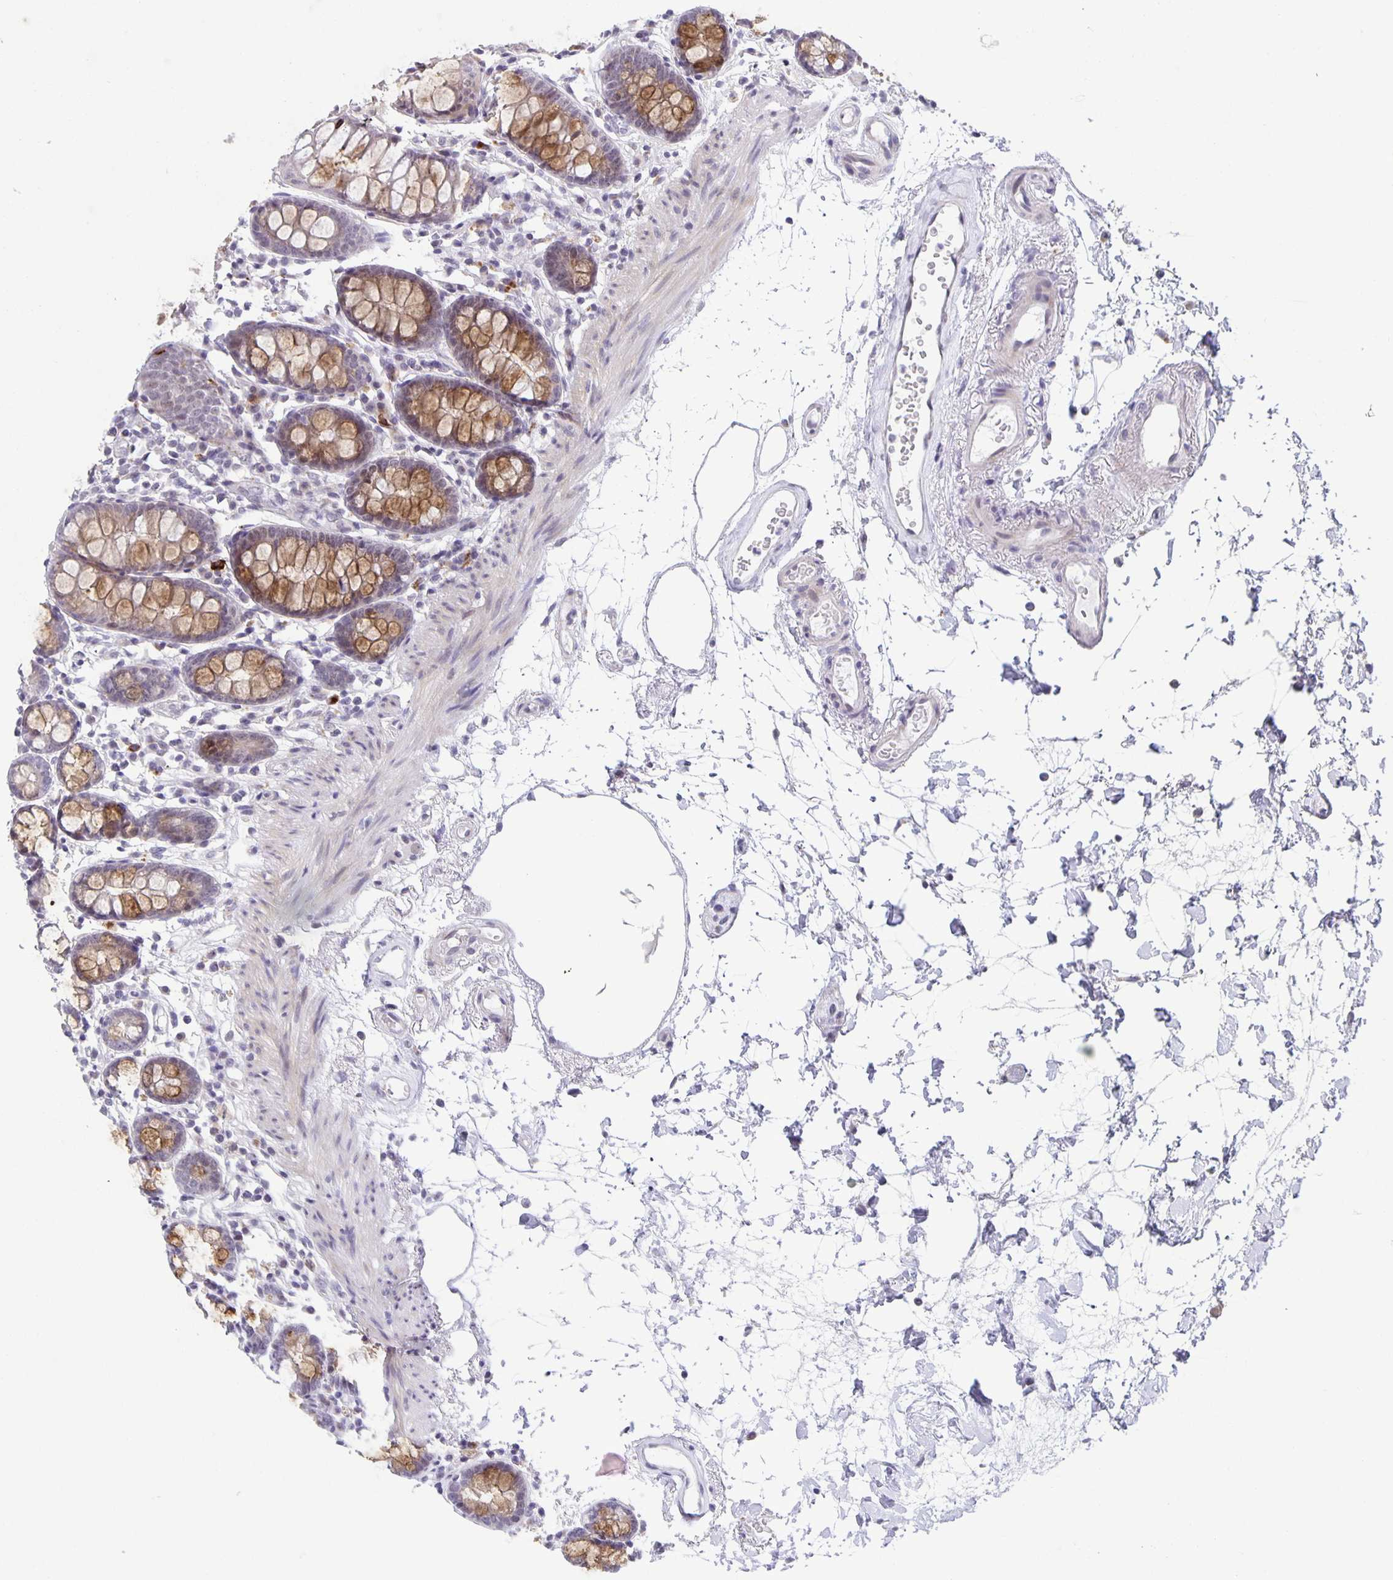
{"staining": {"intensity": "negative", "quantity": "none", "location": "none"}, "tissue": "colon", "cell_type": "Endothelial cells", "image_type": "normal", "snomed": [{"axis": "morphology", "description": "Normal tissue, NOS"}, {"axis": "topography", "description": "Colon"}], "caption": "DAB (3,3'-diaminobenzidine) immunohistochemical staining of benign human colon reveals no significant staining in endothelial cells.", "gene": "PHRF1", "patient": {"sex": "female", "age": 84}}